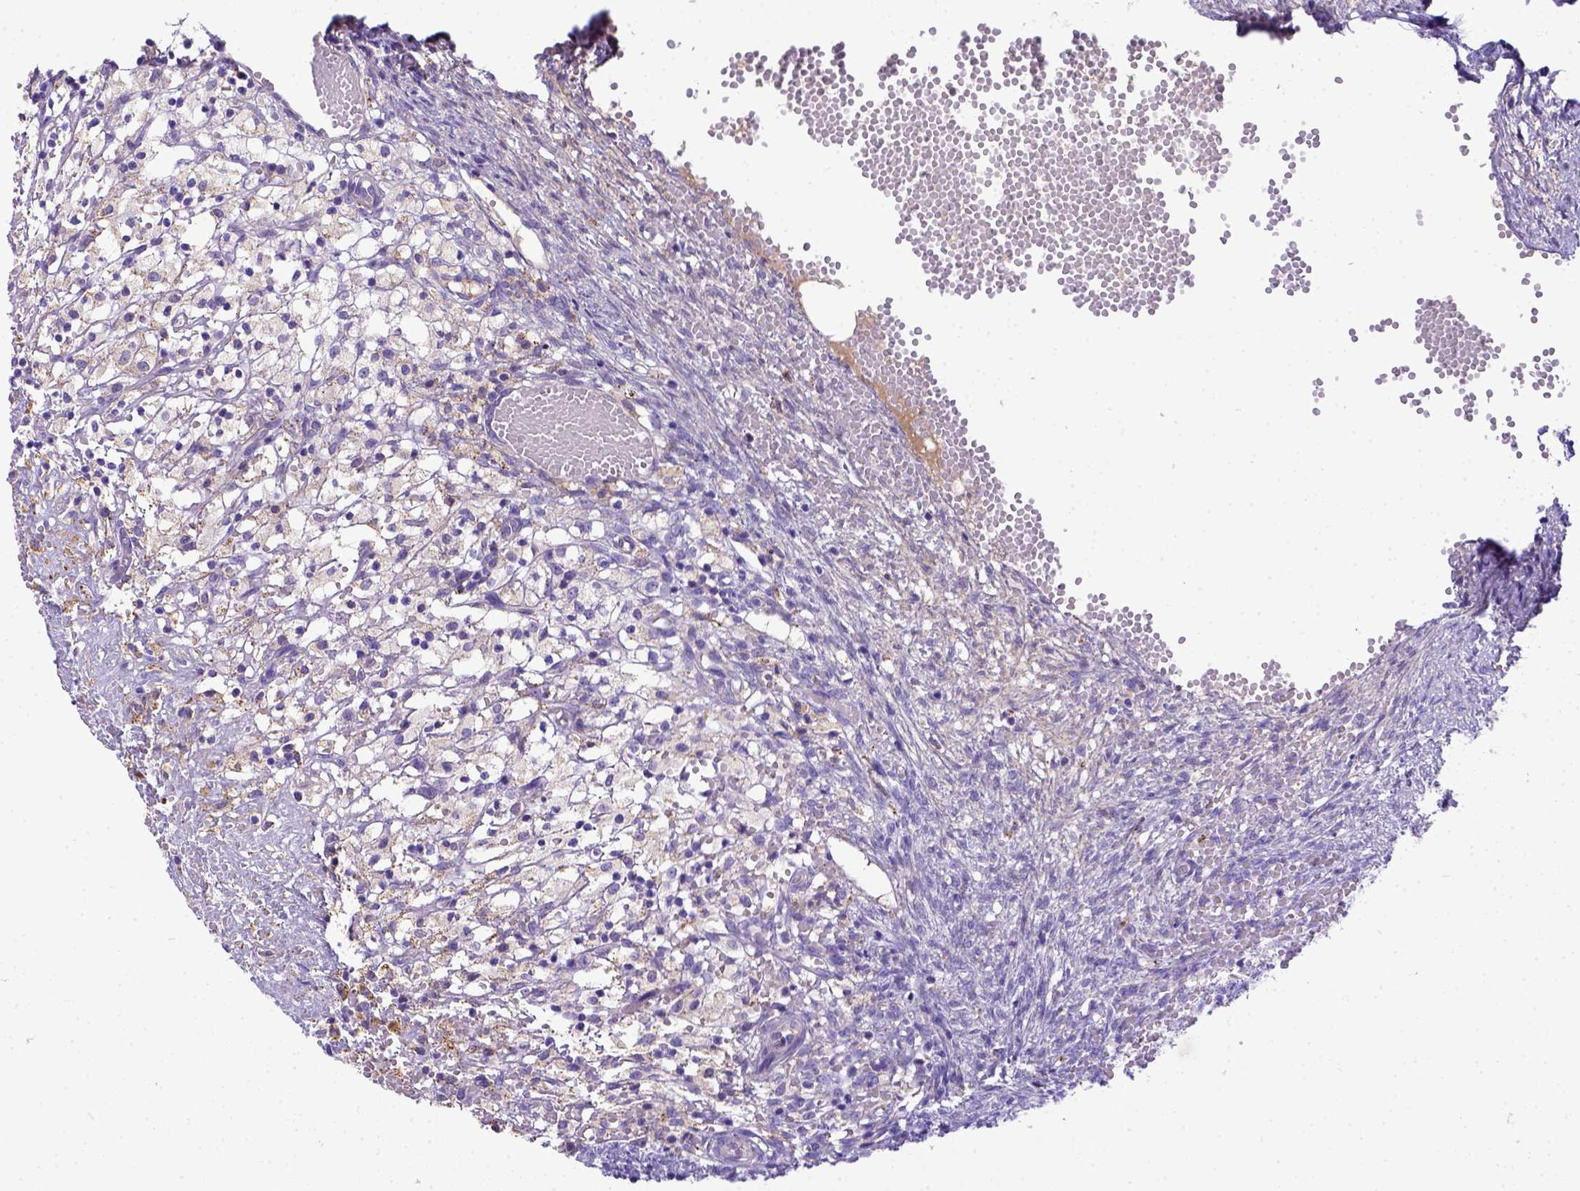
{"staining": {"intensity": "negative", "quantity": "none", "location": "none"}, "tissue": "ovary", "cell_type": "Follicle cells", "image_type": "normal", "snomed": [{"axis": "morphology", "description": "Normal tissue, NOS"}, {"axis": "topography", "description": "Ovary"}], "caption": "Follicle cells are negative for brown protein staining in normal ovary. (Immunohistochemistry, brightfield microscopy, high magnification).", "gene": "CFAP300", "patient": {"sex": "female", "age": 46}}